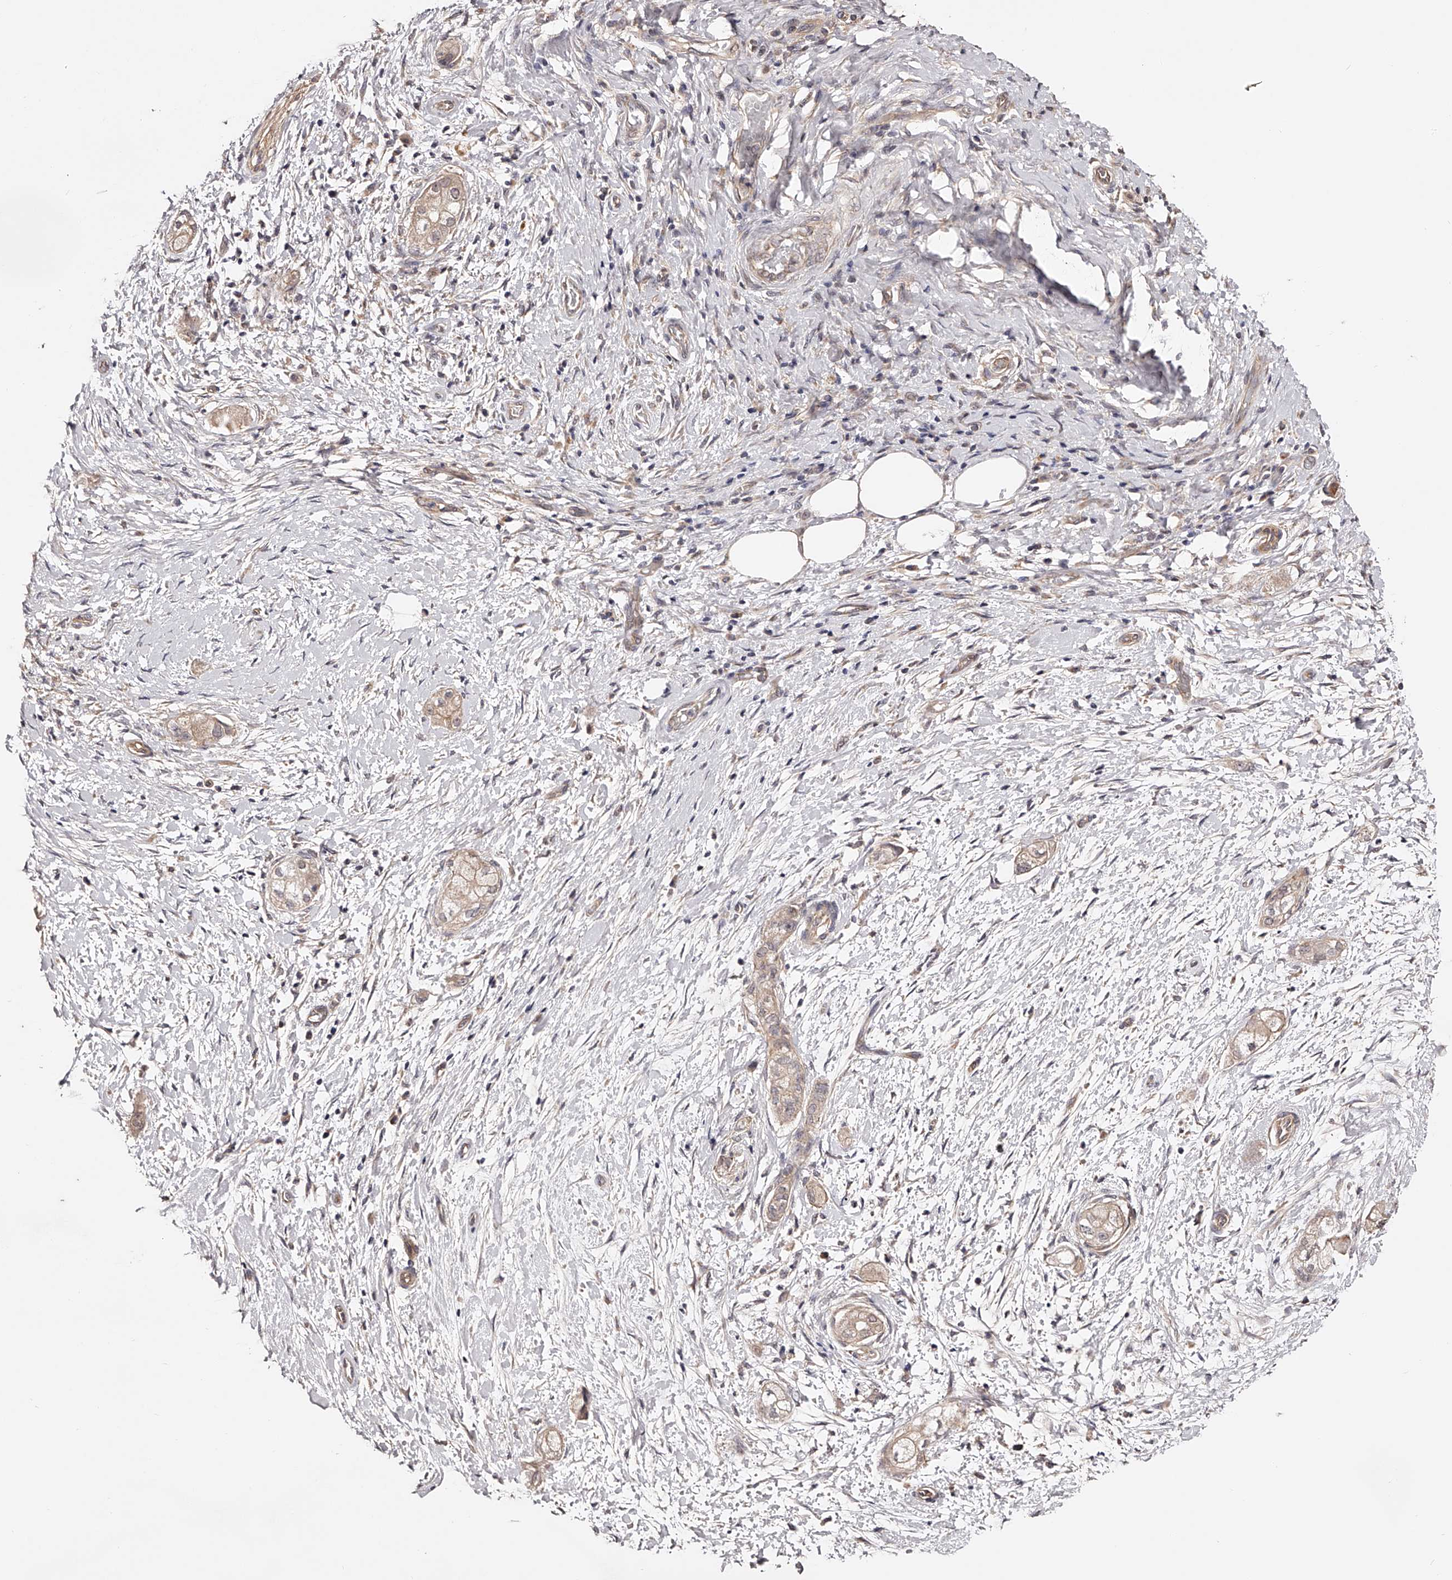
{"staining": {"intensity": "weak", "quantity": ">75%", "location": "cytoplasmic/membranous"}, "tissue": "pancreatic cancer", "cell_type": "Tumor cells", "image_type": "cancer", "snomed": [{"axis": "morphology", "description": "Adenocarcinoma, NOS"}, {"axis": "topography", "description": "Pancreas"}], "caption": "A high-resolution photomicrograph shows immunohistochemistry (IHC) staining of pancreatic cancer (adenocarcinoma), which demonstrates weak cytoplasmic/membranous expression in about >75% of tumor cells.", "gene": "USP21", "patient": {"sex": "male", "age": 58}}